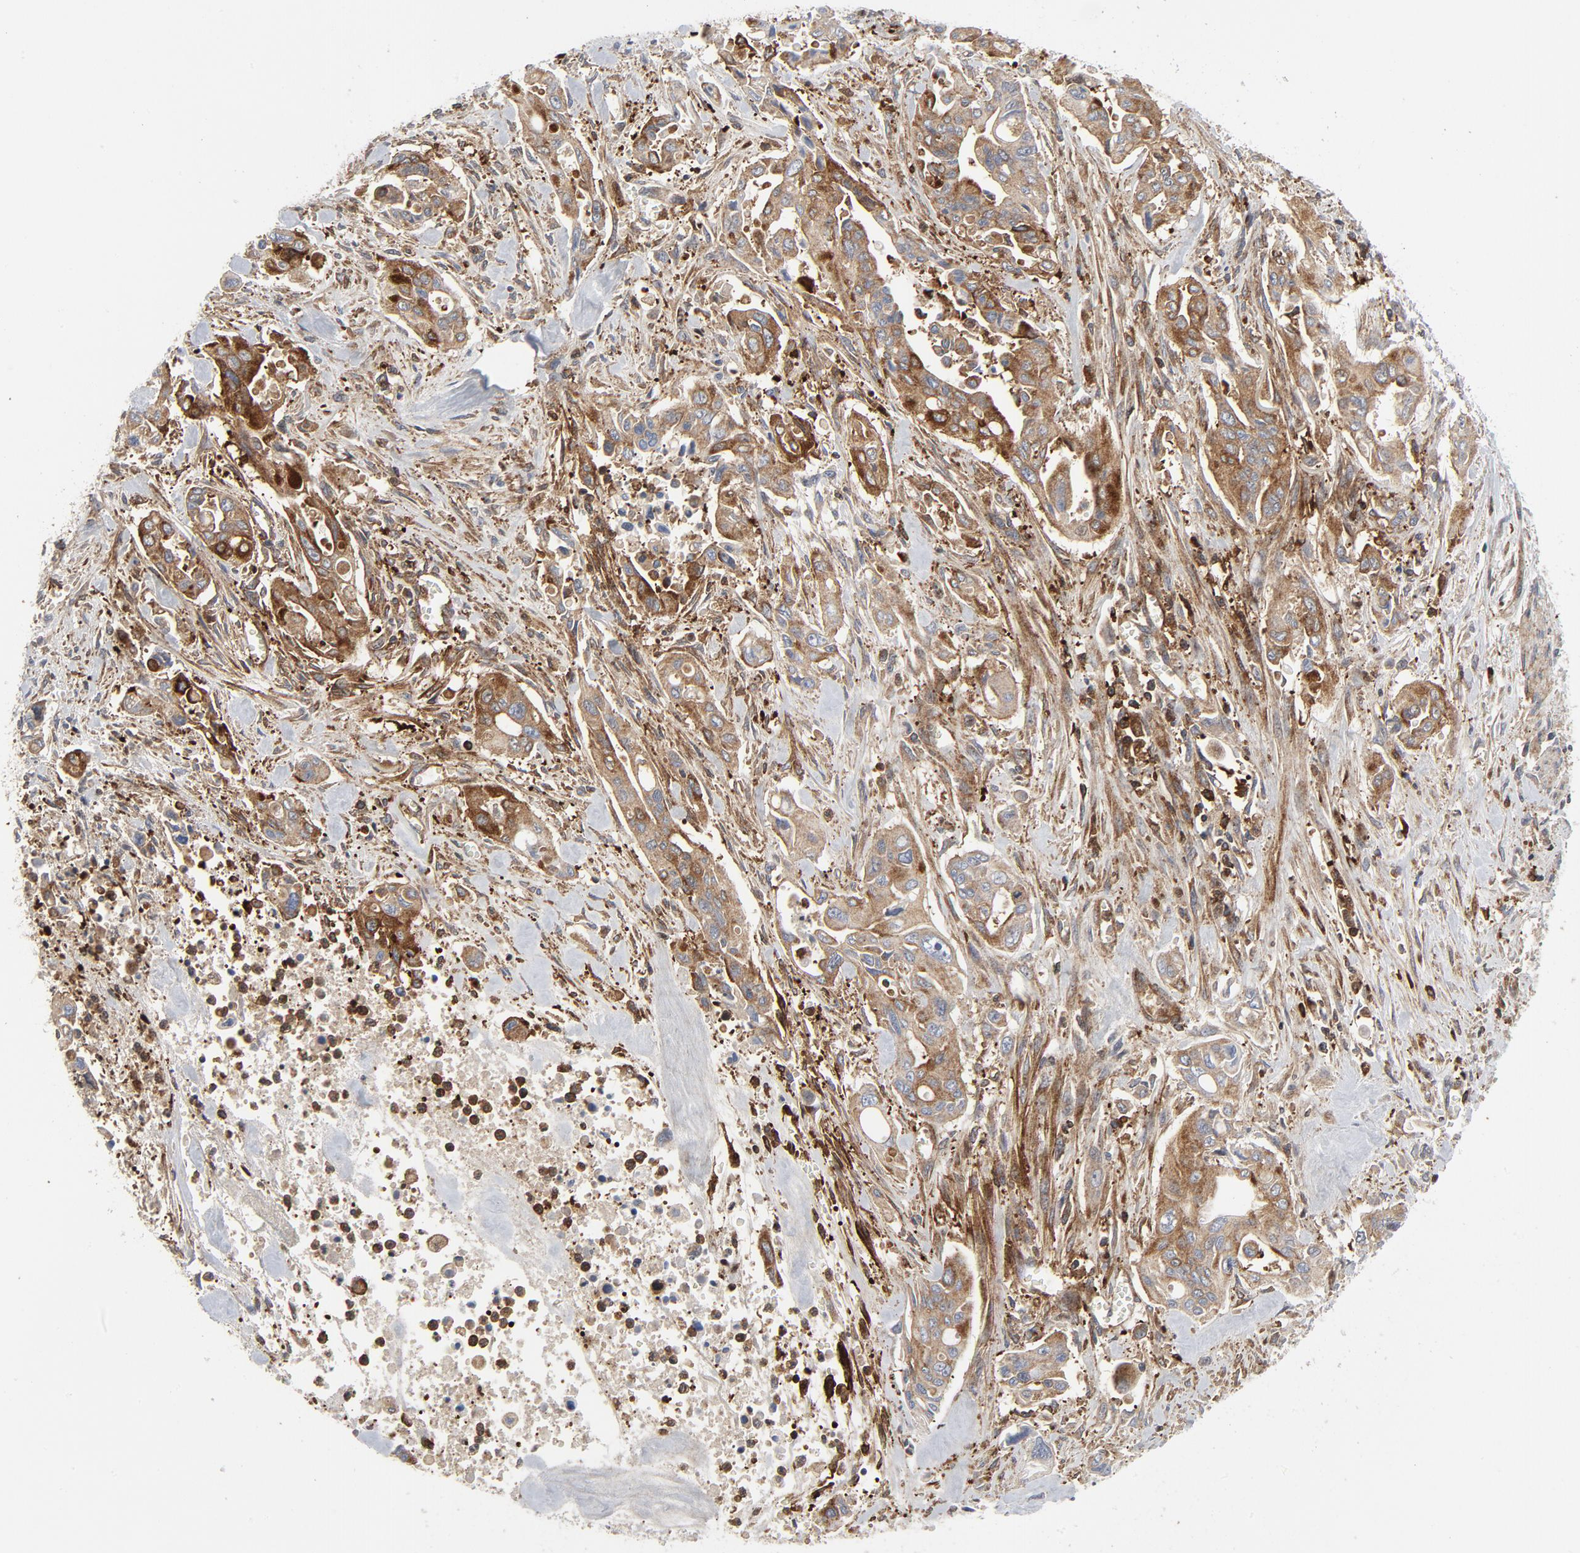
{"staining": {"intensity": "moderate", "quantity": ">75%", "location": "cytoplasmic/membranous"}, "tissue": "pancreatic cancer", "cell_type": "Tumor cells", "image_type": "cancer", "snomed": [{"axis": "morphology", "description": "Adenocarcinoma, NOS"}, {"axis": "topography", "description": "Pancreas"}], "caption": "Moderate cytoplasmic/membranous protein expression is seen in about >75% of tumor cells in adenocarcinoma (pancreatic).", "gene": "YES1", "patient": {"sex": "male", "age": 77}}